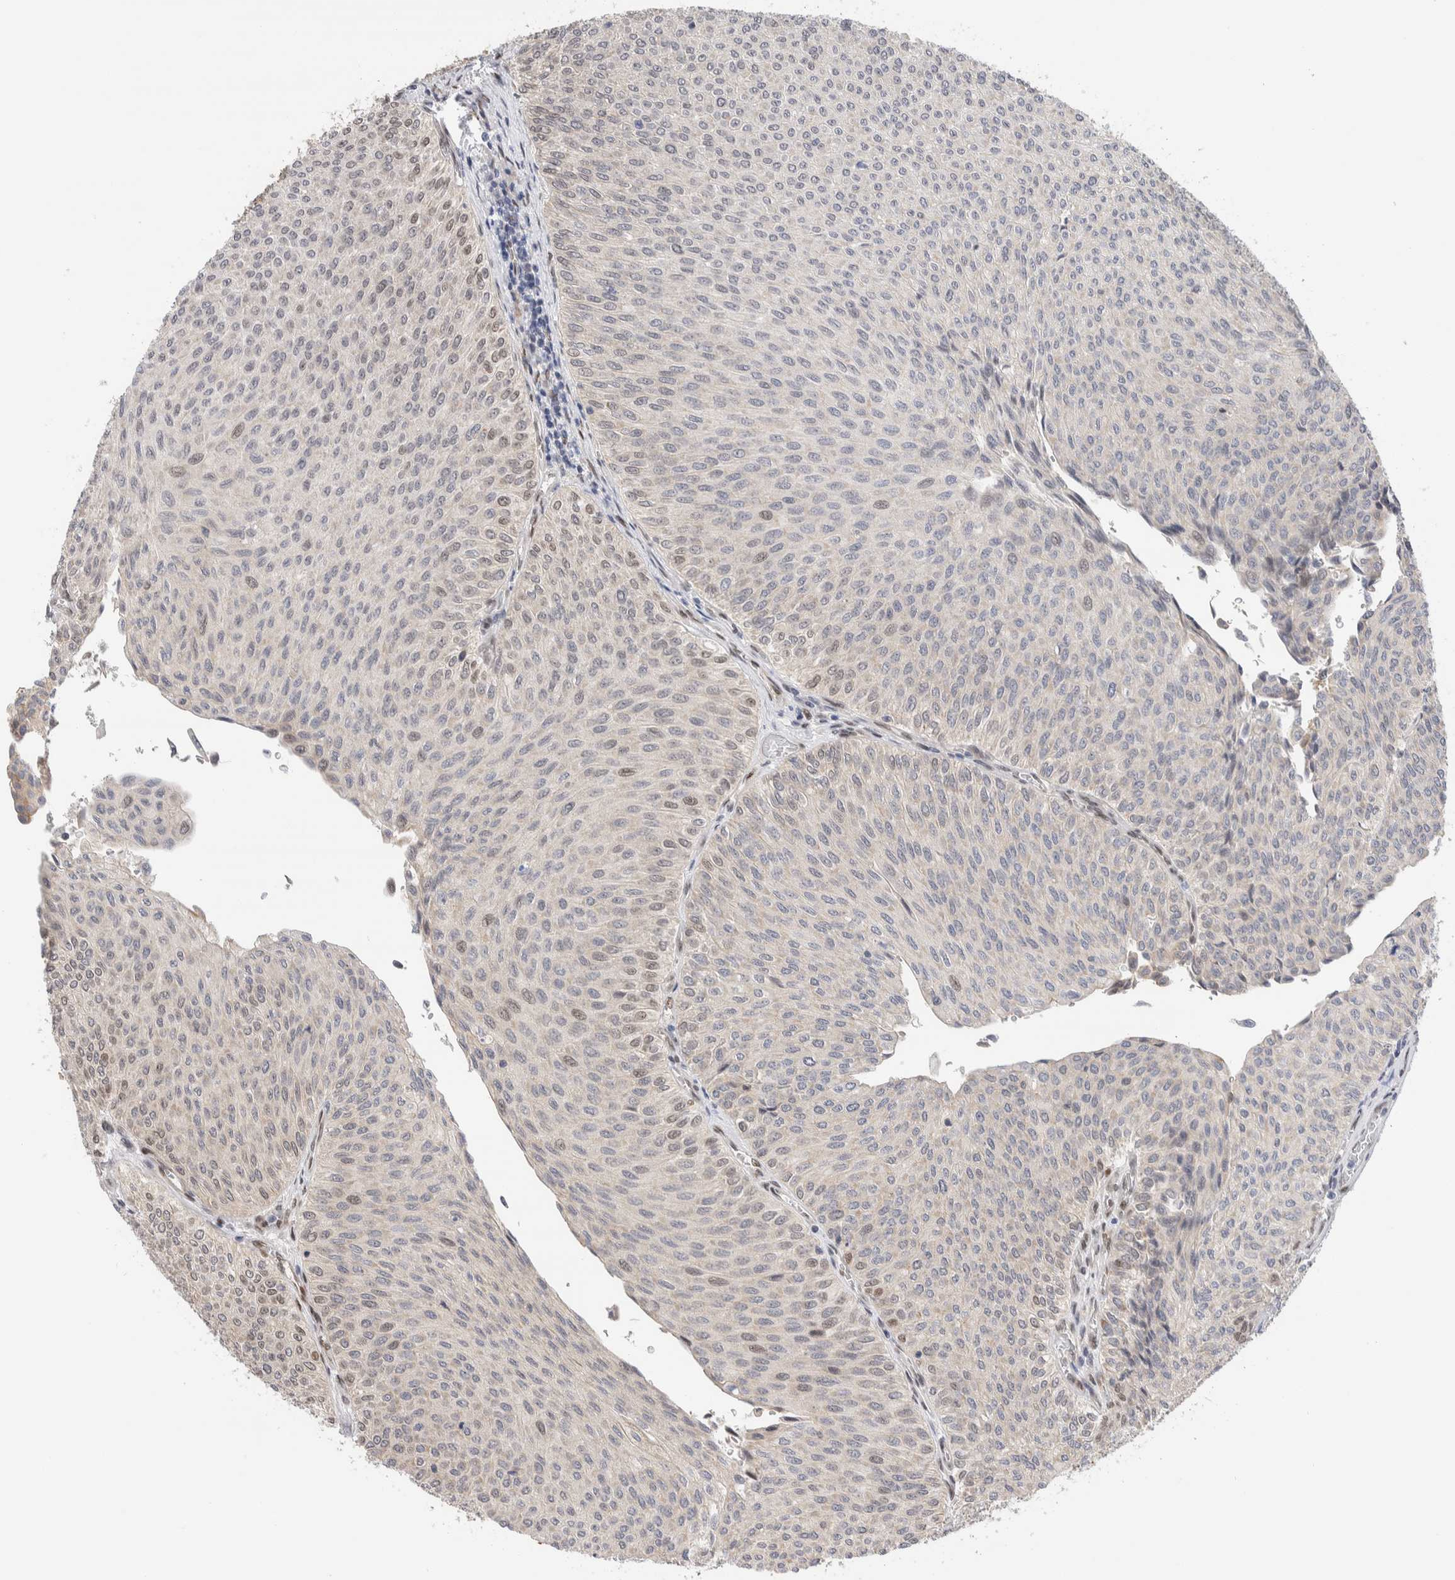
{"staining": {"intensity": "weak", "quantity": "<25%", "location": "nuclear"}, "tissue": "urothelial cancer", "cell_type": "Tumor cells", "image_type": "cancer", "snomed": [{"axis": "morphology", "description": "Urothelial carcinoma, Low grade"}, {"axis": "topography", "description": "Urinary bladder"}], "caption": "High power microscopy histopathology image of an immunohistochemistry histopathology image of urothelial cancer, revealing no significant expression in tumor cells. (Stains: DAB (3,3'-diaminobenzidine) IHC with hematoxylin counter stain, Microscopy: brightfield microscopy at high magnification).", "gene": "NSMAF", "patient": {"sex": "male", "age": 78}}